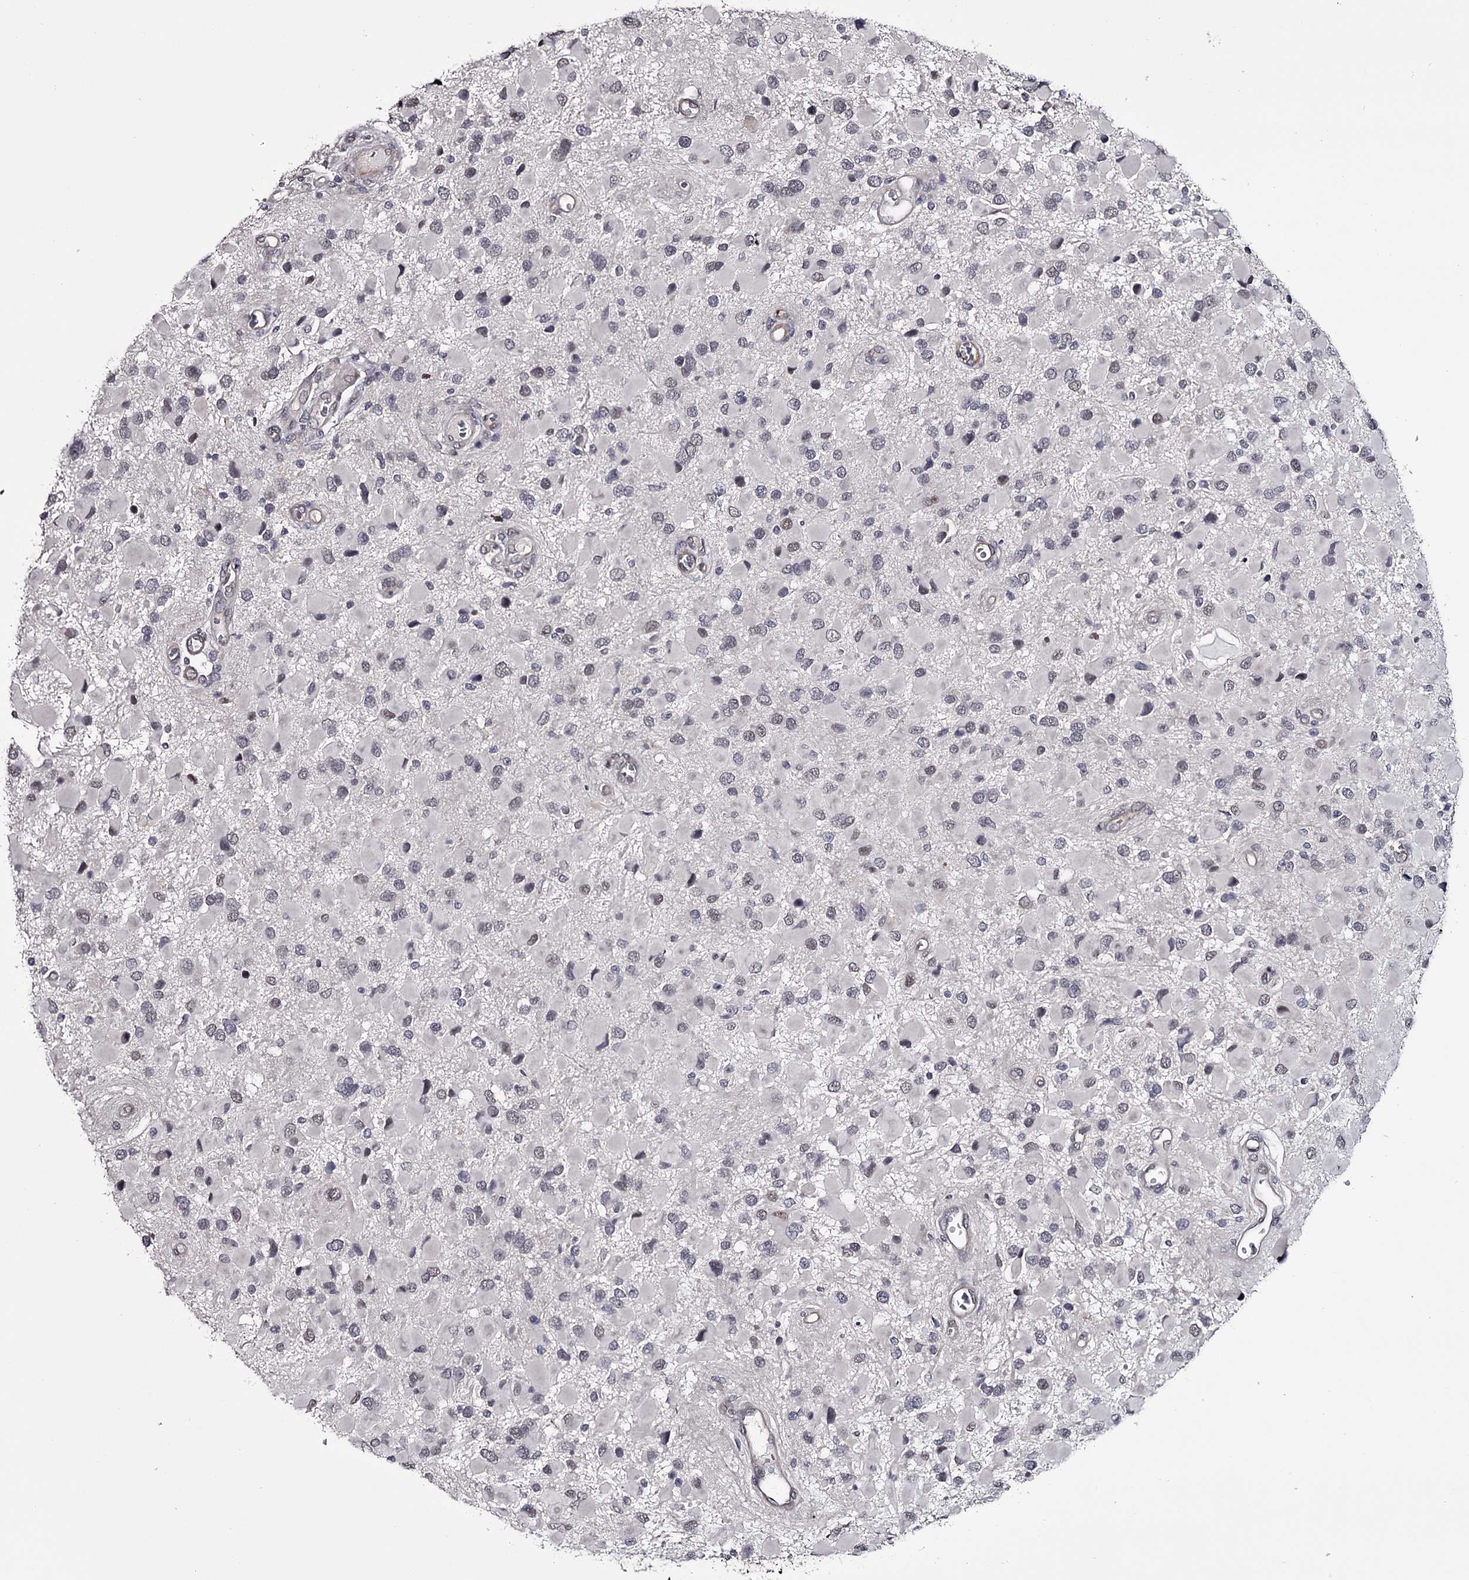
{"staining": {"intensity": "weak", "quantity": "<25%", "location": "nuclear"}, "tissue": "glioma", "cell_type": "Tumor cells", "image_type": "cancer", "snomed": [{"axis": "morphology", "description": "Glioma, malignant, High grade"}, {"axis": "topography", "description": "Brain"}], "caption": "DAB (3,3'-diaminobenzidine) immunohistochemical staining of malignant high-grade glioma shows no significant expression in tumor cells.", "gene": "PRPF40B", "patient": {"sex": "male", "age": 53}}